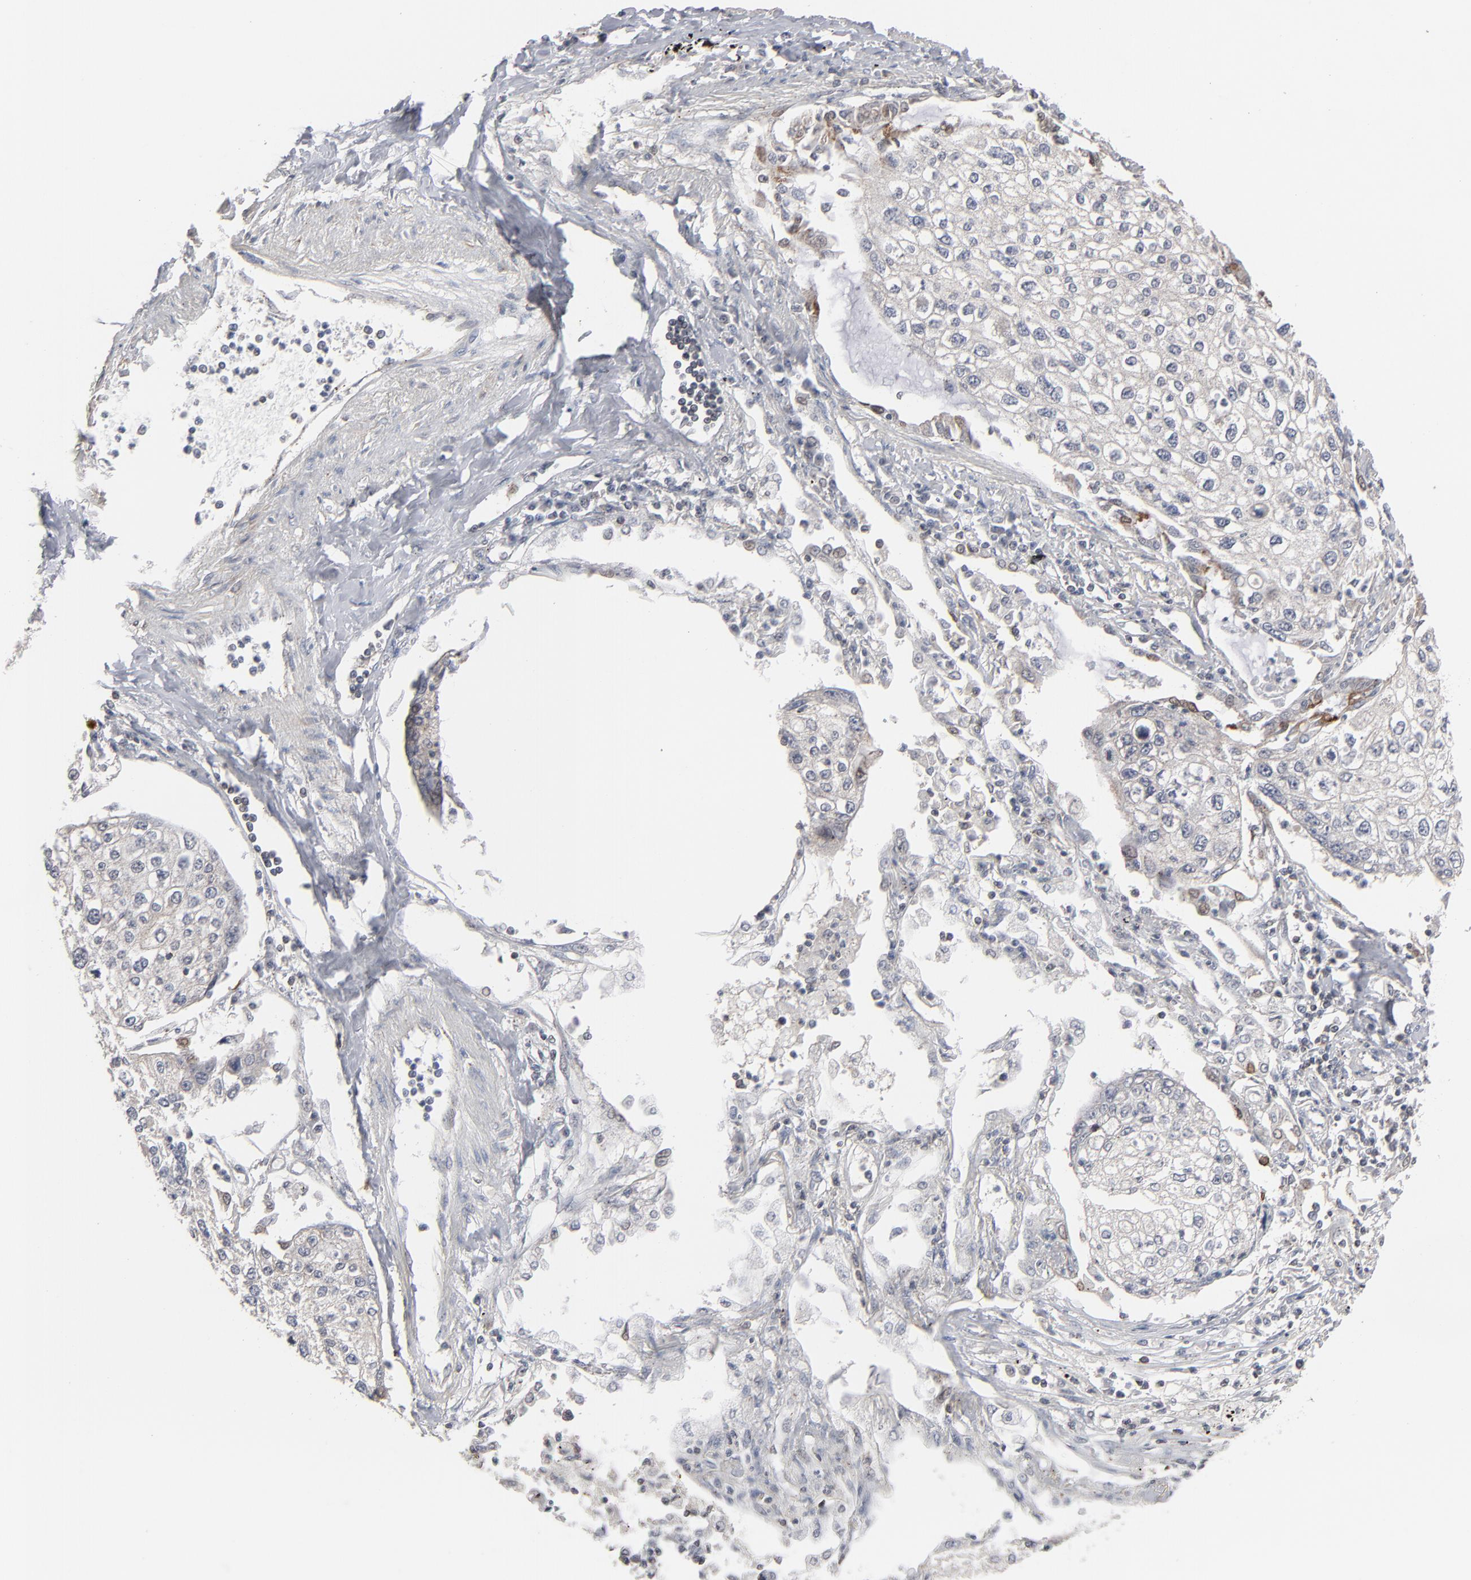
{"staining": {"intensity": "negative", "quantity": "none", "location": "none"}, "tissue": "lung cancer", "cell_type": "Tumor cells", "image_type": "cancer", "snomed": [{"axis": "morphology", "description": "Squamous cell carcinoma, NOS"}, {"axis": "topography", "description": "Lung"}], "caption": "DAB immunohistochemical staining of human lung cancer displays no significant expression in tumor cells.", "gene": "STAT4", "patient": {"sex": "male", "age": 75}}